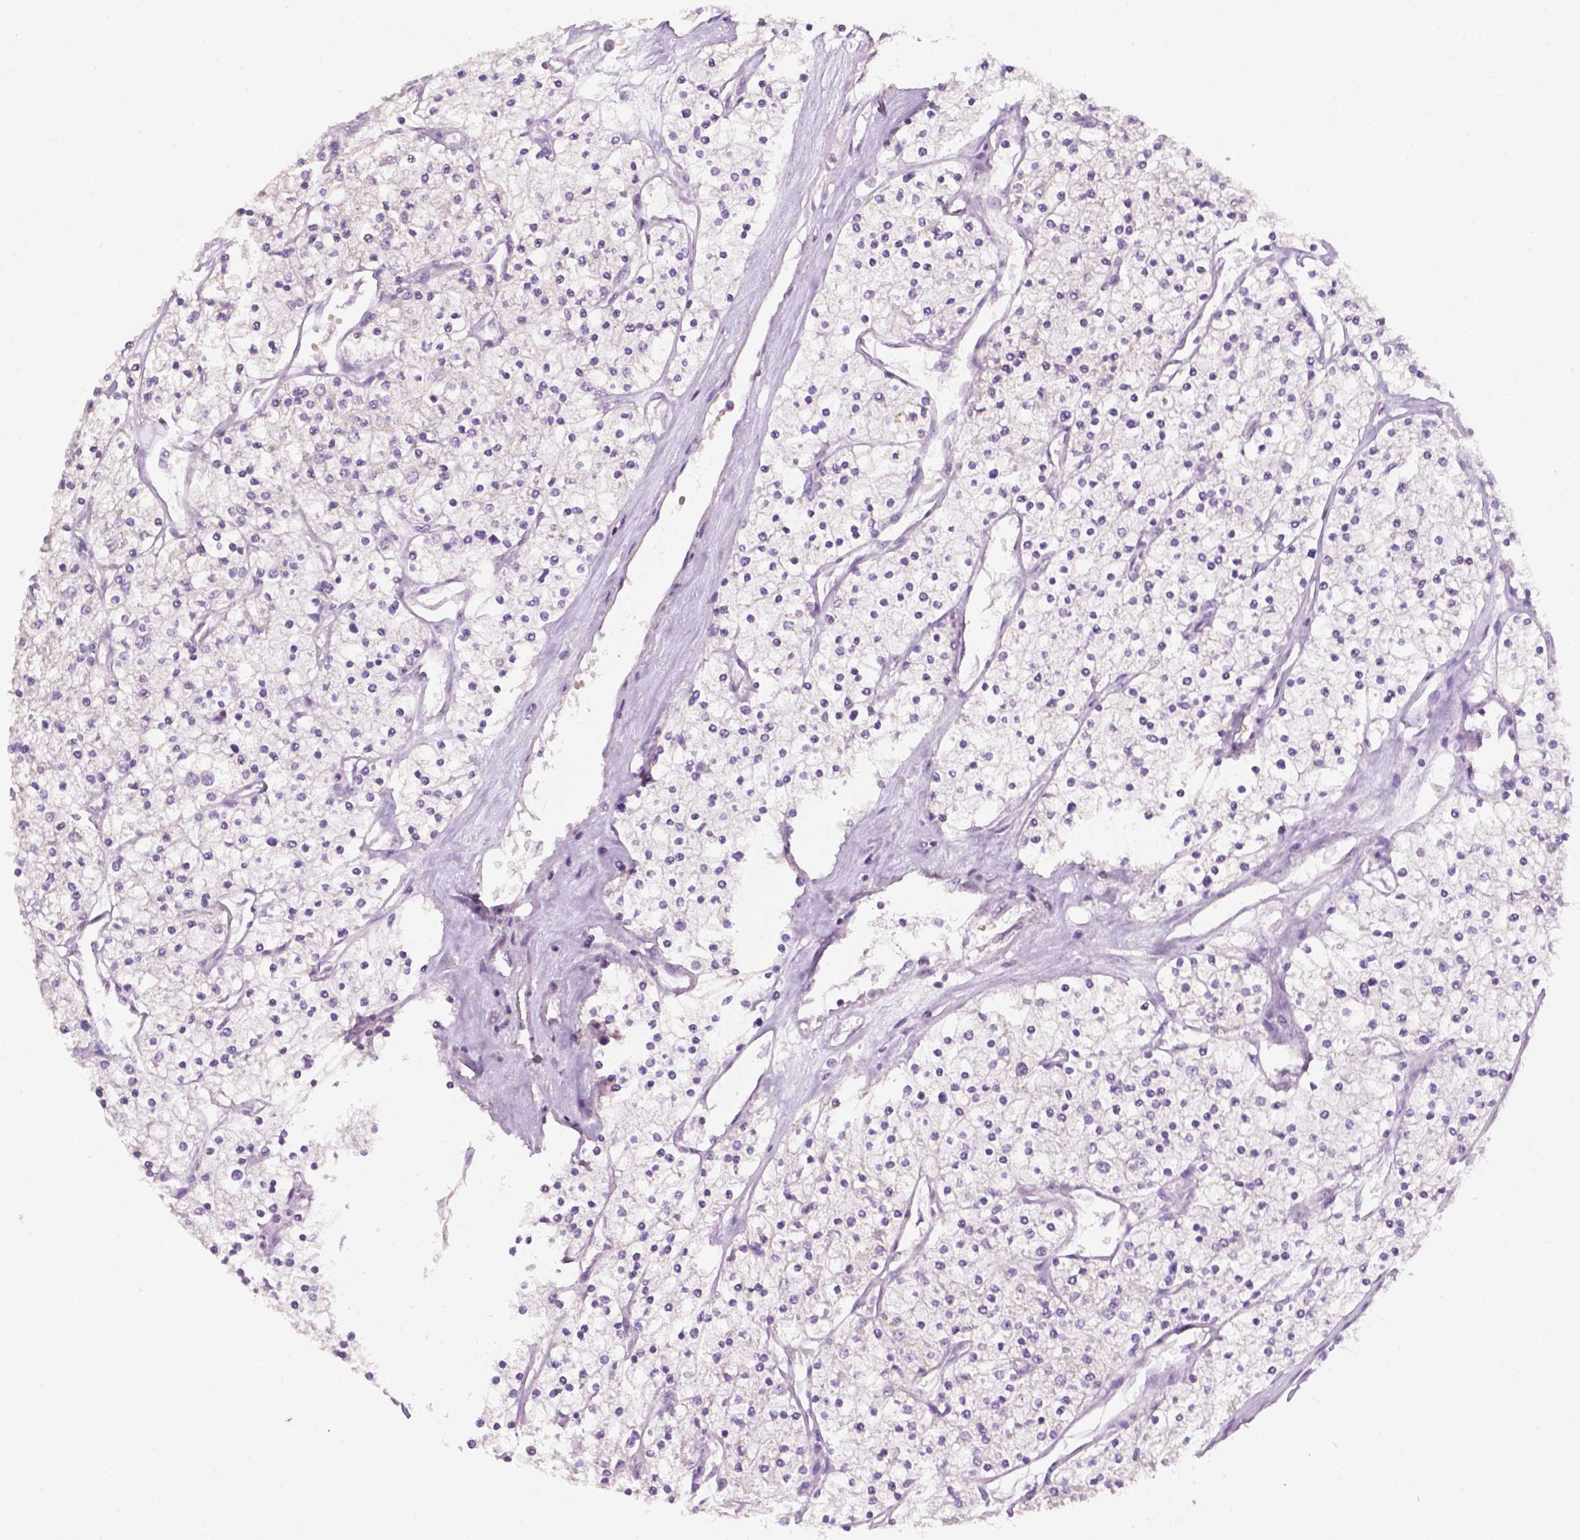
{"staining": {"intensity": "negative", "quantity": "none", "location": "none"}, "tissue": "renal cancer", "cell_type": "Tumor cells", "image_type": "cancer", "snomed": [{"axis": "morphology", "description": "Adenocarcinoma, NOS"}, {"axis": "topography", "description": "Kidney"}], "caption": "DAB immunohistochemical staining of adenocarcinoma (renal) displays no significant positivity in tumor cells.", "gene": "EGFR", "patient": {"sex": "male", "age": 80}}